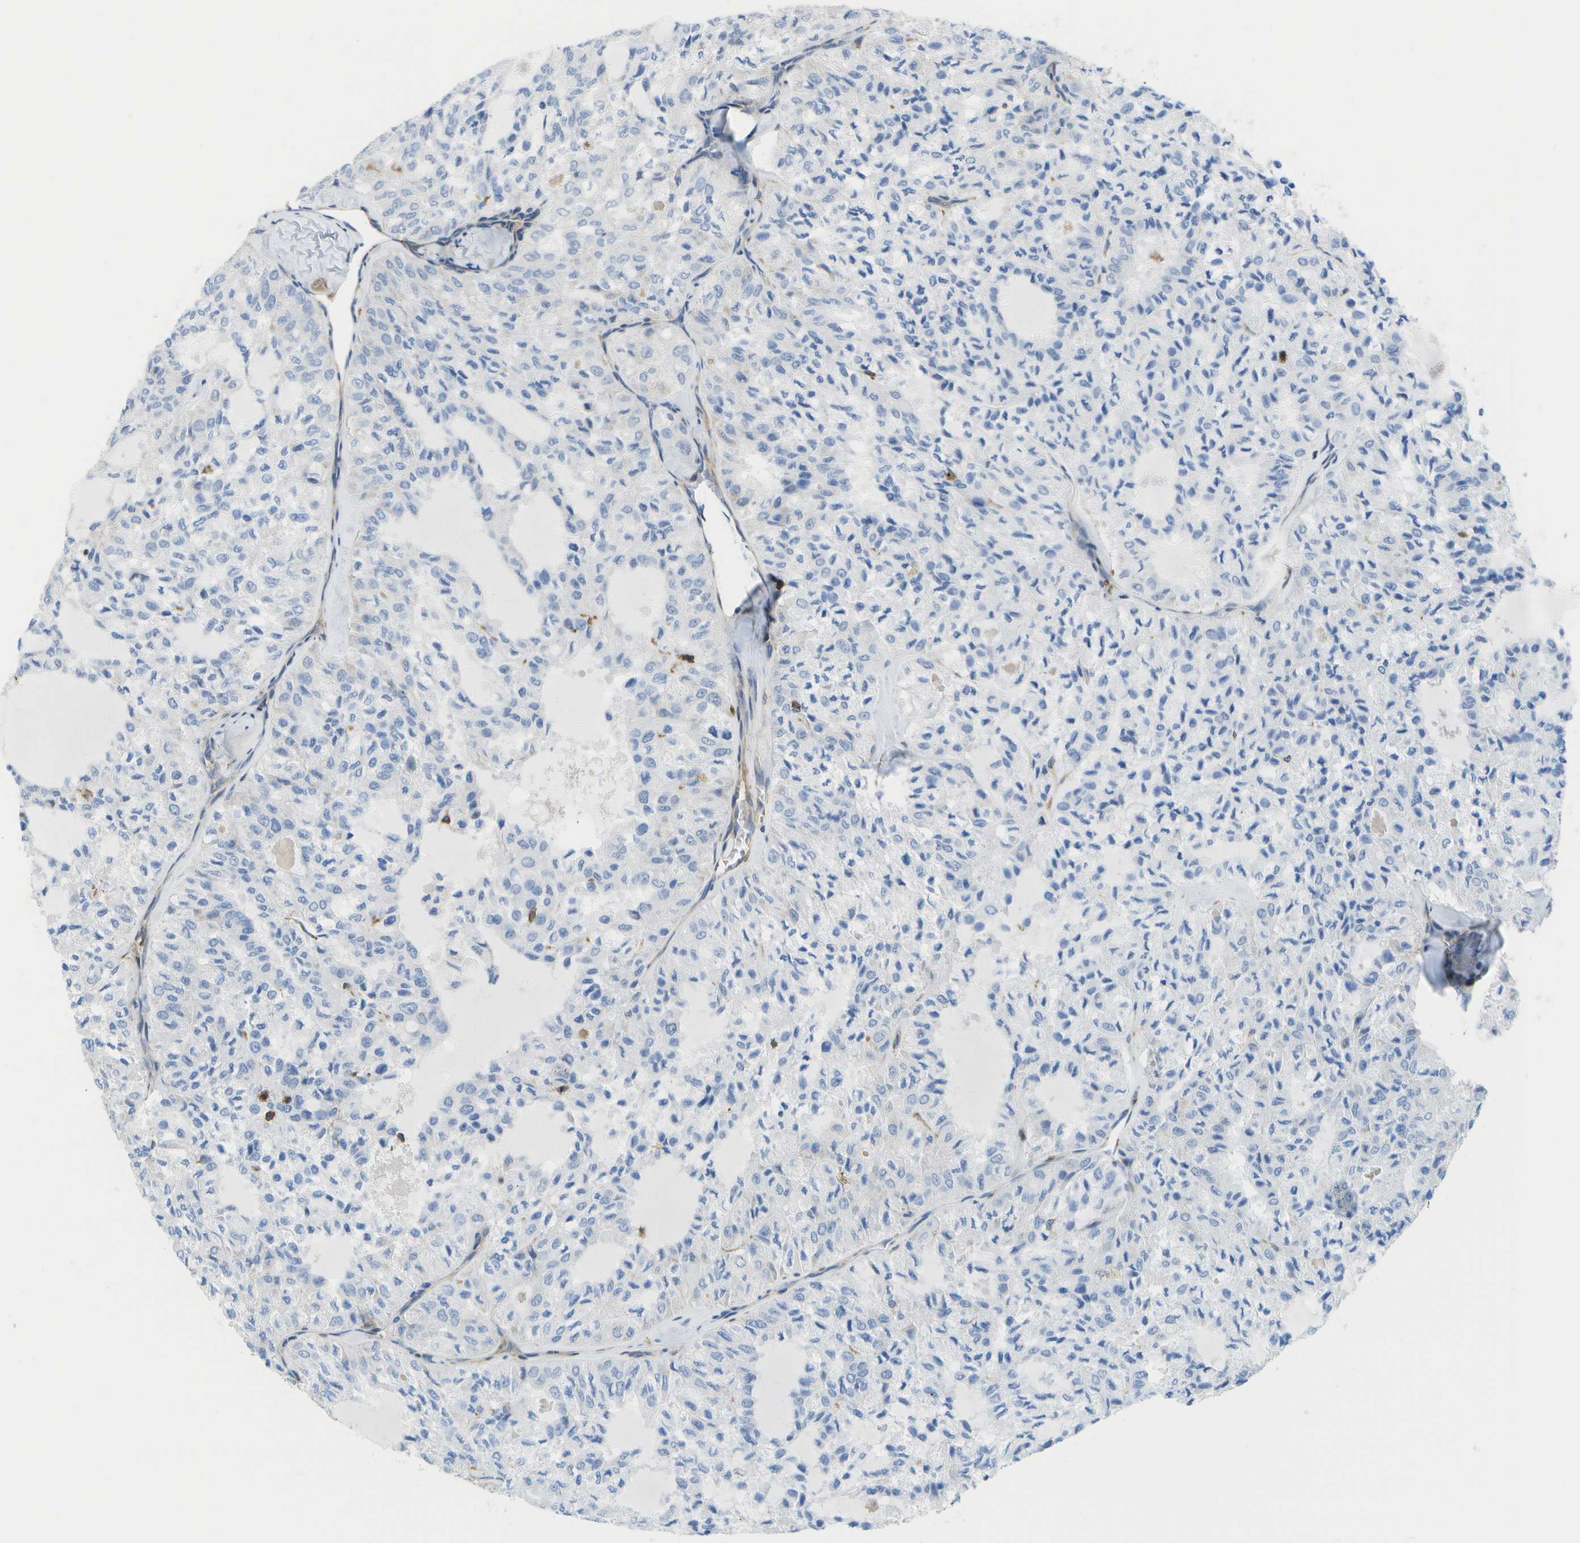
{"staining": {"intensity": "negative", "quantity": "none", "location": "none"}, "tissue": "thyroid cancer", "cell_type": "Tumor cells", "image_type": "cancer", "snomed": [{"axis": "morphology", "description": "Follicular adenoma carcinoma, NOS"}, {"axis": "topography", "description": "Thyroid gland"}], "caption": "This is an IHC photomicrograph of human follicular adenoma carcinoma (thyroid). There is no expression in tumor cells.", "gene": "RCSD1", "patient": {"sex": "male", "age": 75}}